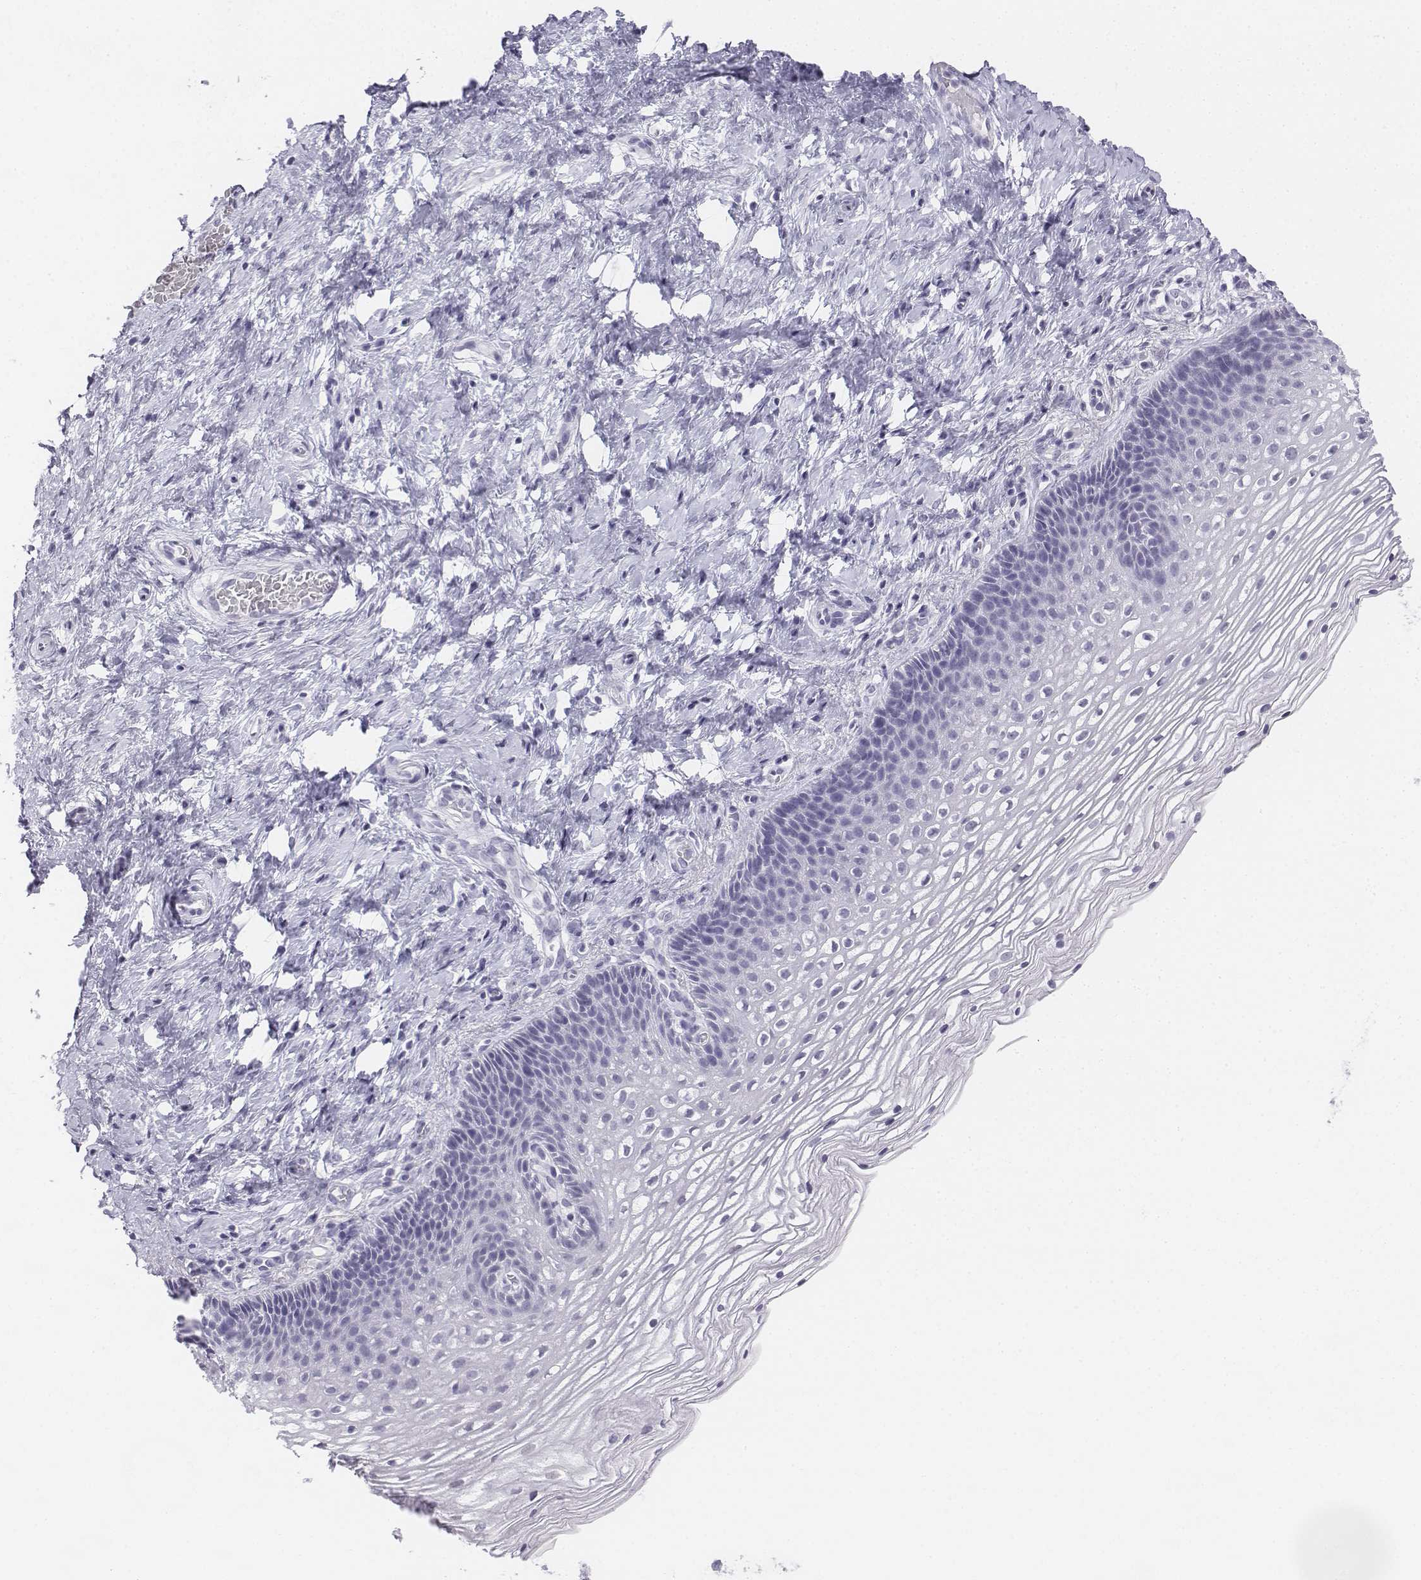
{"staining": {"intensity": "negative", "quantity": "none", "location": "none"}, "tissue": "cervix", "cell_type": "Glandular cells", "image_type": "normal", "snomed": [{"axis": "morphology", "description": "Normal tissue, NOS"}, {"axis": "topography", "description": "Cervix"}], "caption": "High power microscopy photomicrograph of an immunohistochemistry (IHC) photomicrograph of benign cervix, revealing no significant expression in glandular cells. Brightfield microscopy of IHC stained with DAB (brown) and hematoxylin (blue), captured at high magnification.", "gene": "UCN2", "patient": {"sex": "female", "age": 34}}